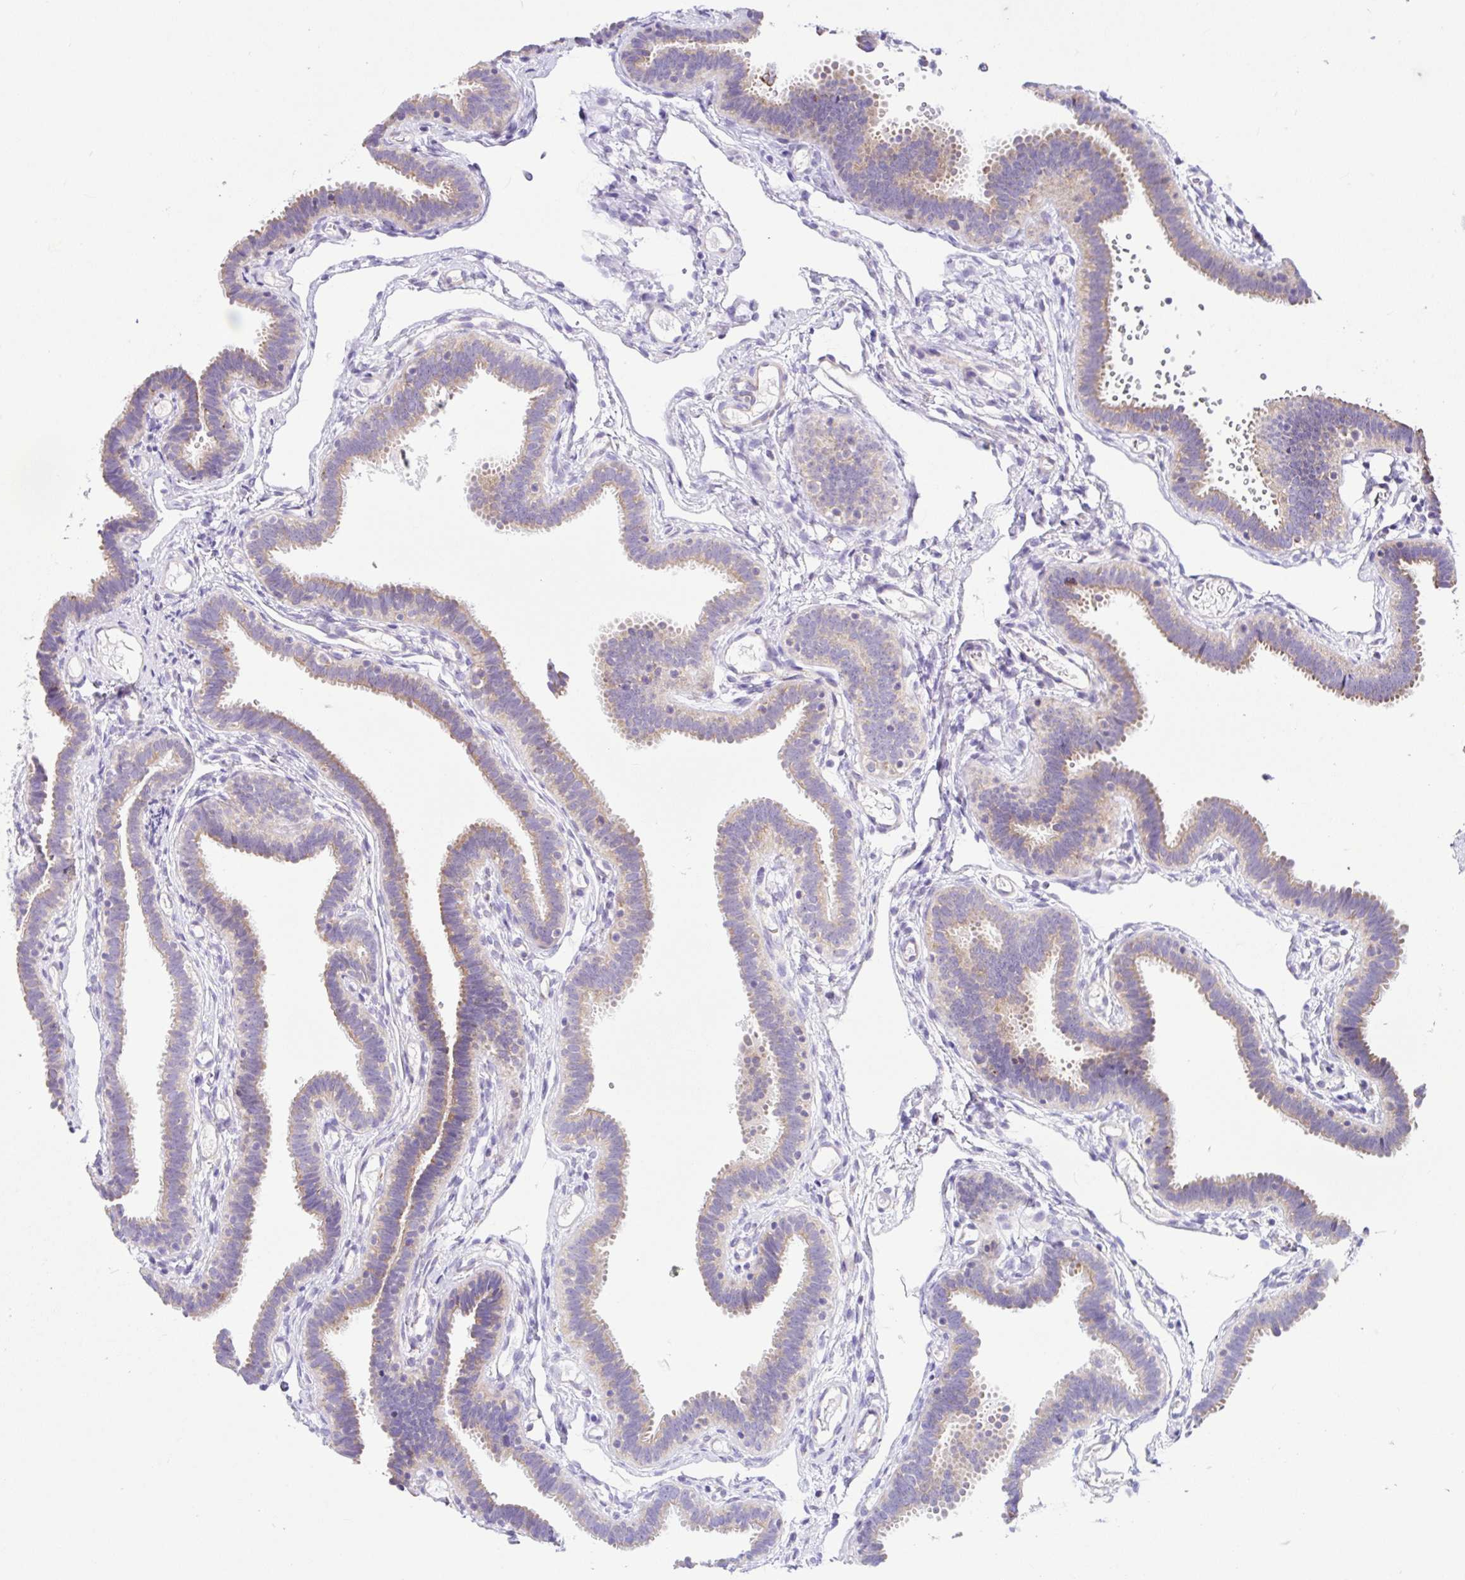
{"staining": {"intensity": "moderate", "quantity": ">75%", "location": "cytoplasmic/membranous"}, "tissue": "fallopian tube", "cell_type": "Glandular cells", "image_type": "normal", "snomed": [{"axis": "morphology", "description": "Normal tissue, NOS"}, {"axis": "topography", "description": "Fallopian tube"}], "caption": "Fallopian tube stained with DAB (3,3'-diaminobenzidine) immunohistochemistry (IHC) displays medium levels of moderate cytoplasmic/membranous expression in approximately >75% of glandular cells.", "gene": "NDUFS2", "patient": {"sex": "female", "age": 37}}